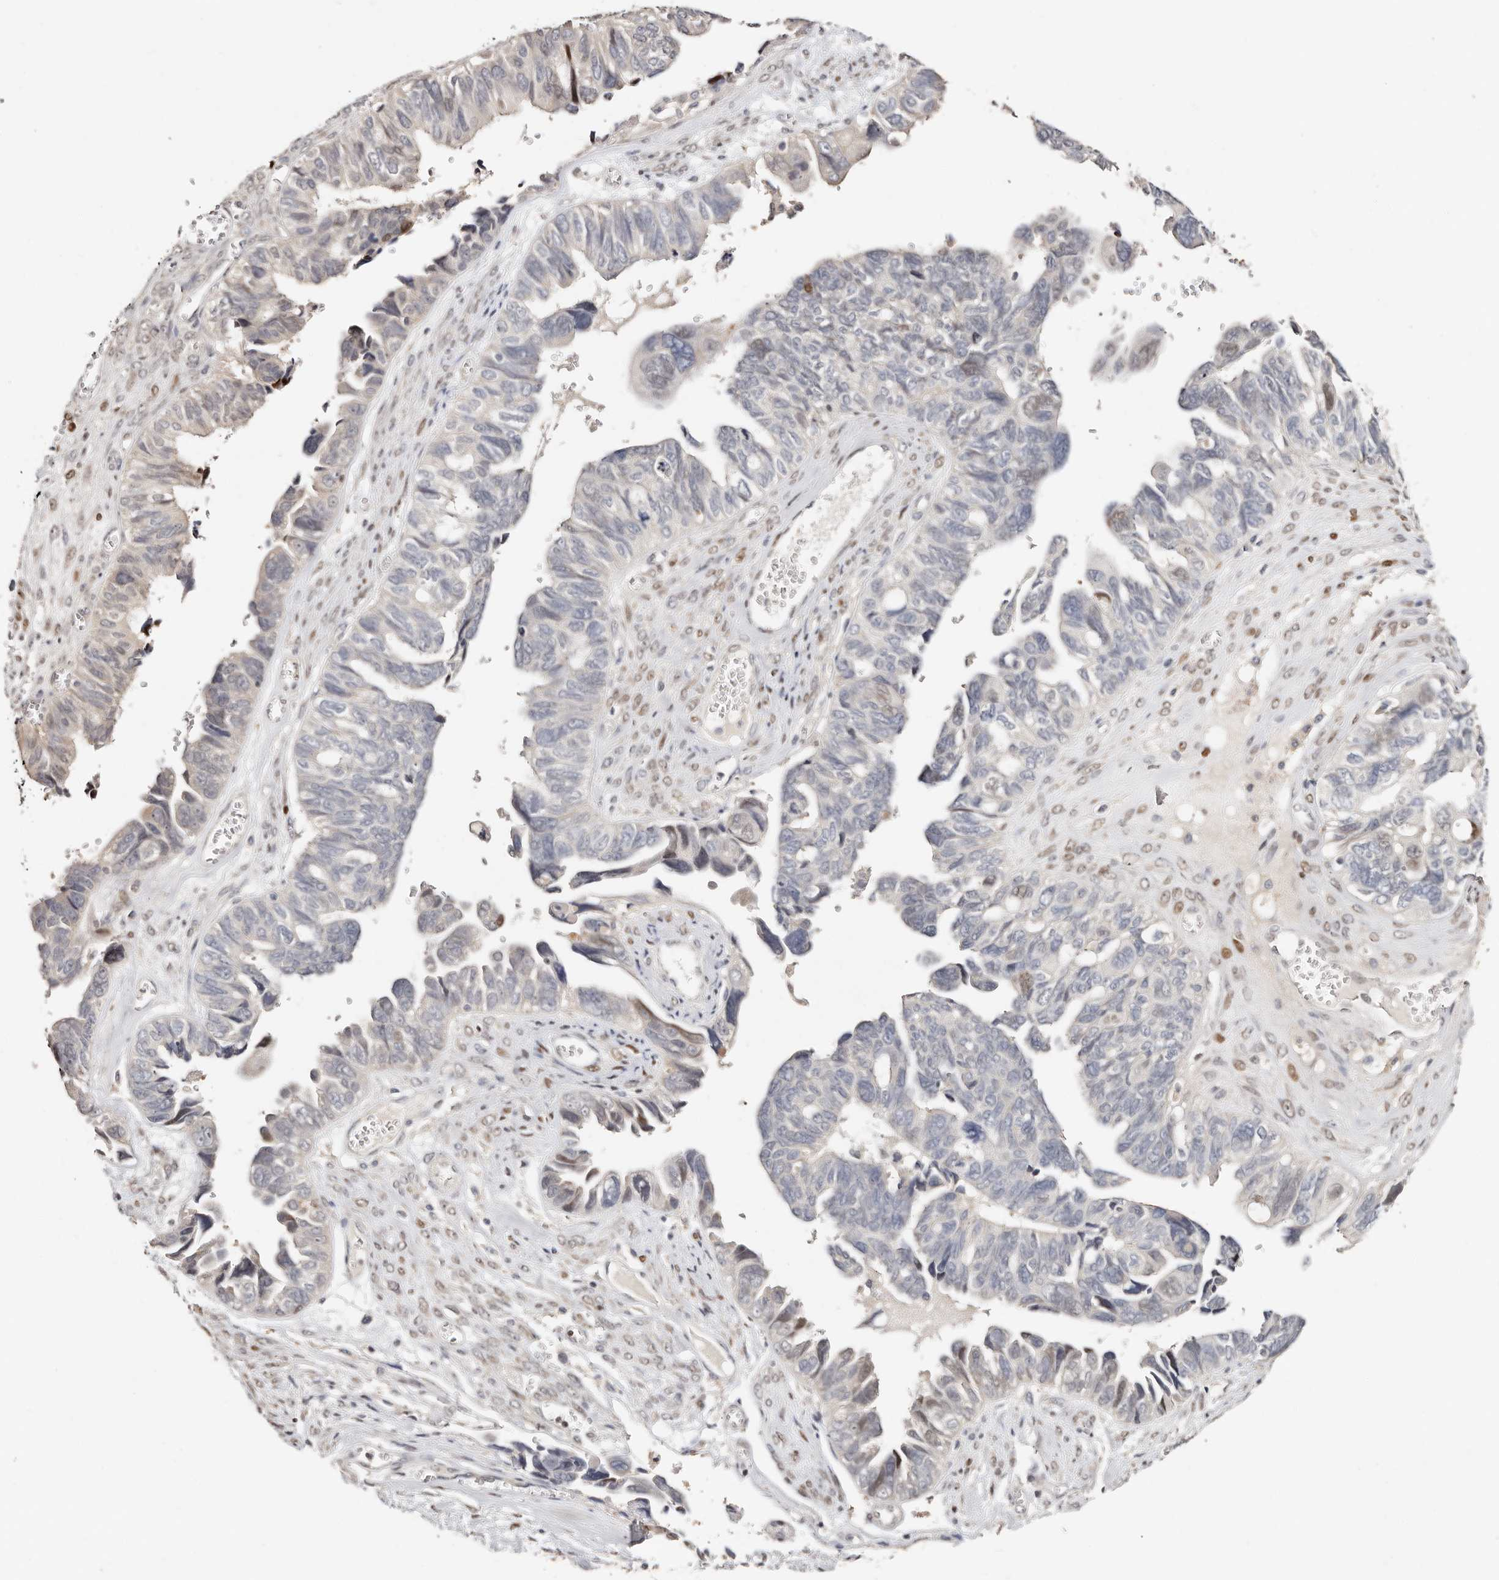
{"staining": {"intensity": "weak", "quantity": "<25%", "location": "cytoplasmic/membranous"}, "tissue": "ovarian cancer", "cell_type": "Tumor cells", "image_type": "cancer", "snomed": [{"axis": "morphology", "description": "Cystadenocarcinoma, serous, NOS"}, {"axis": "topography", "description": "Ovary"}], "caption": "DAB (3,3'-diaminobenzidine) immunohistochemical staining of human ovarian cancer (serous cystadenocarcinoma) demonstrates no significant expression in tumor cells.", "gene": "IQGAP3", "patient": {"sex": "female", "age": 79}}